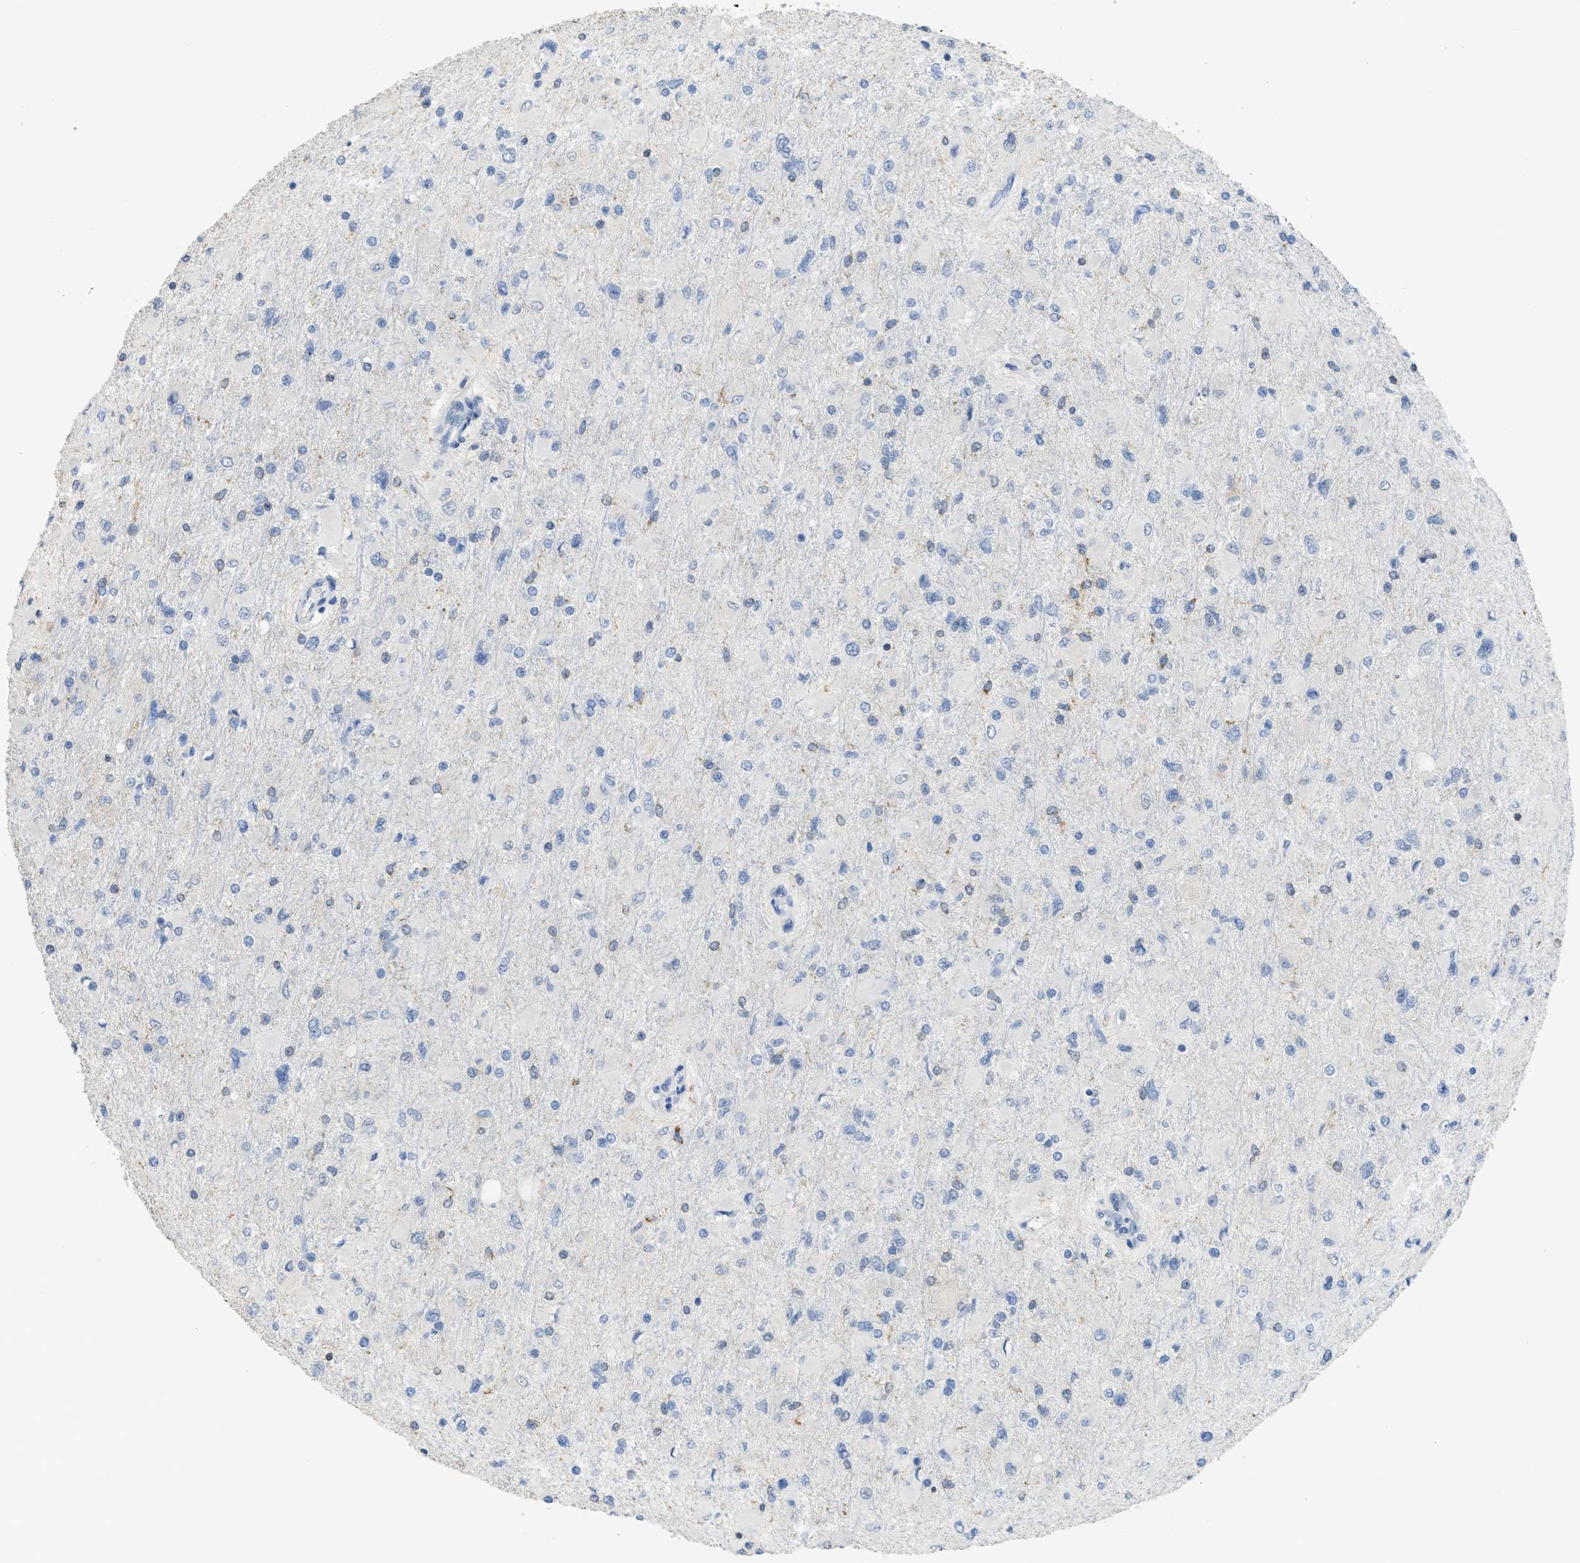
{"staining": {"intensity": "negative", "quantity": "none", "location": "none"}, "tissue": "glioma", "cell_type": "Tumor cells", "image_type": "cancer", "snomed": [{"axis": "morphology", "description": "Glioma, malignant, High grade"}, {"axis": "topography", "description": "Cerebral cortex"}], "caption": "Immunohistochemistry (IHC) histopathology image of glioma stained for a protein (brown), which exhibits no positivity in tumor cells.", "gene": "SFXN2", "patient": {"sex": "female", "age": 36}}